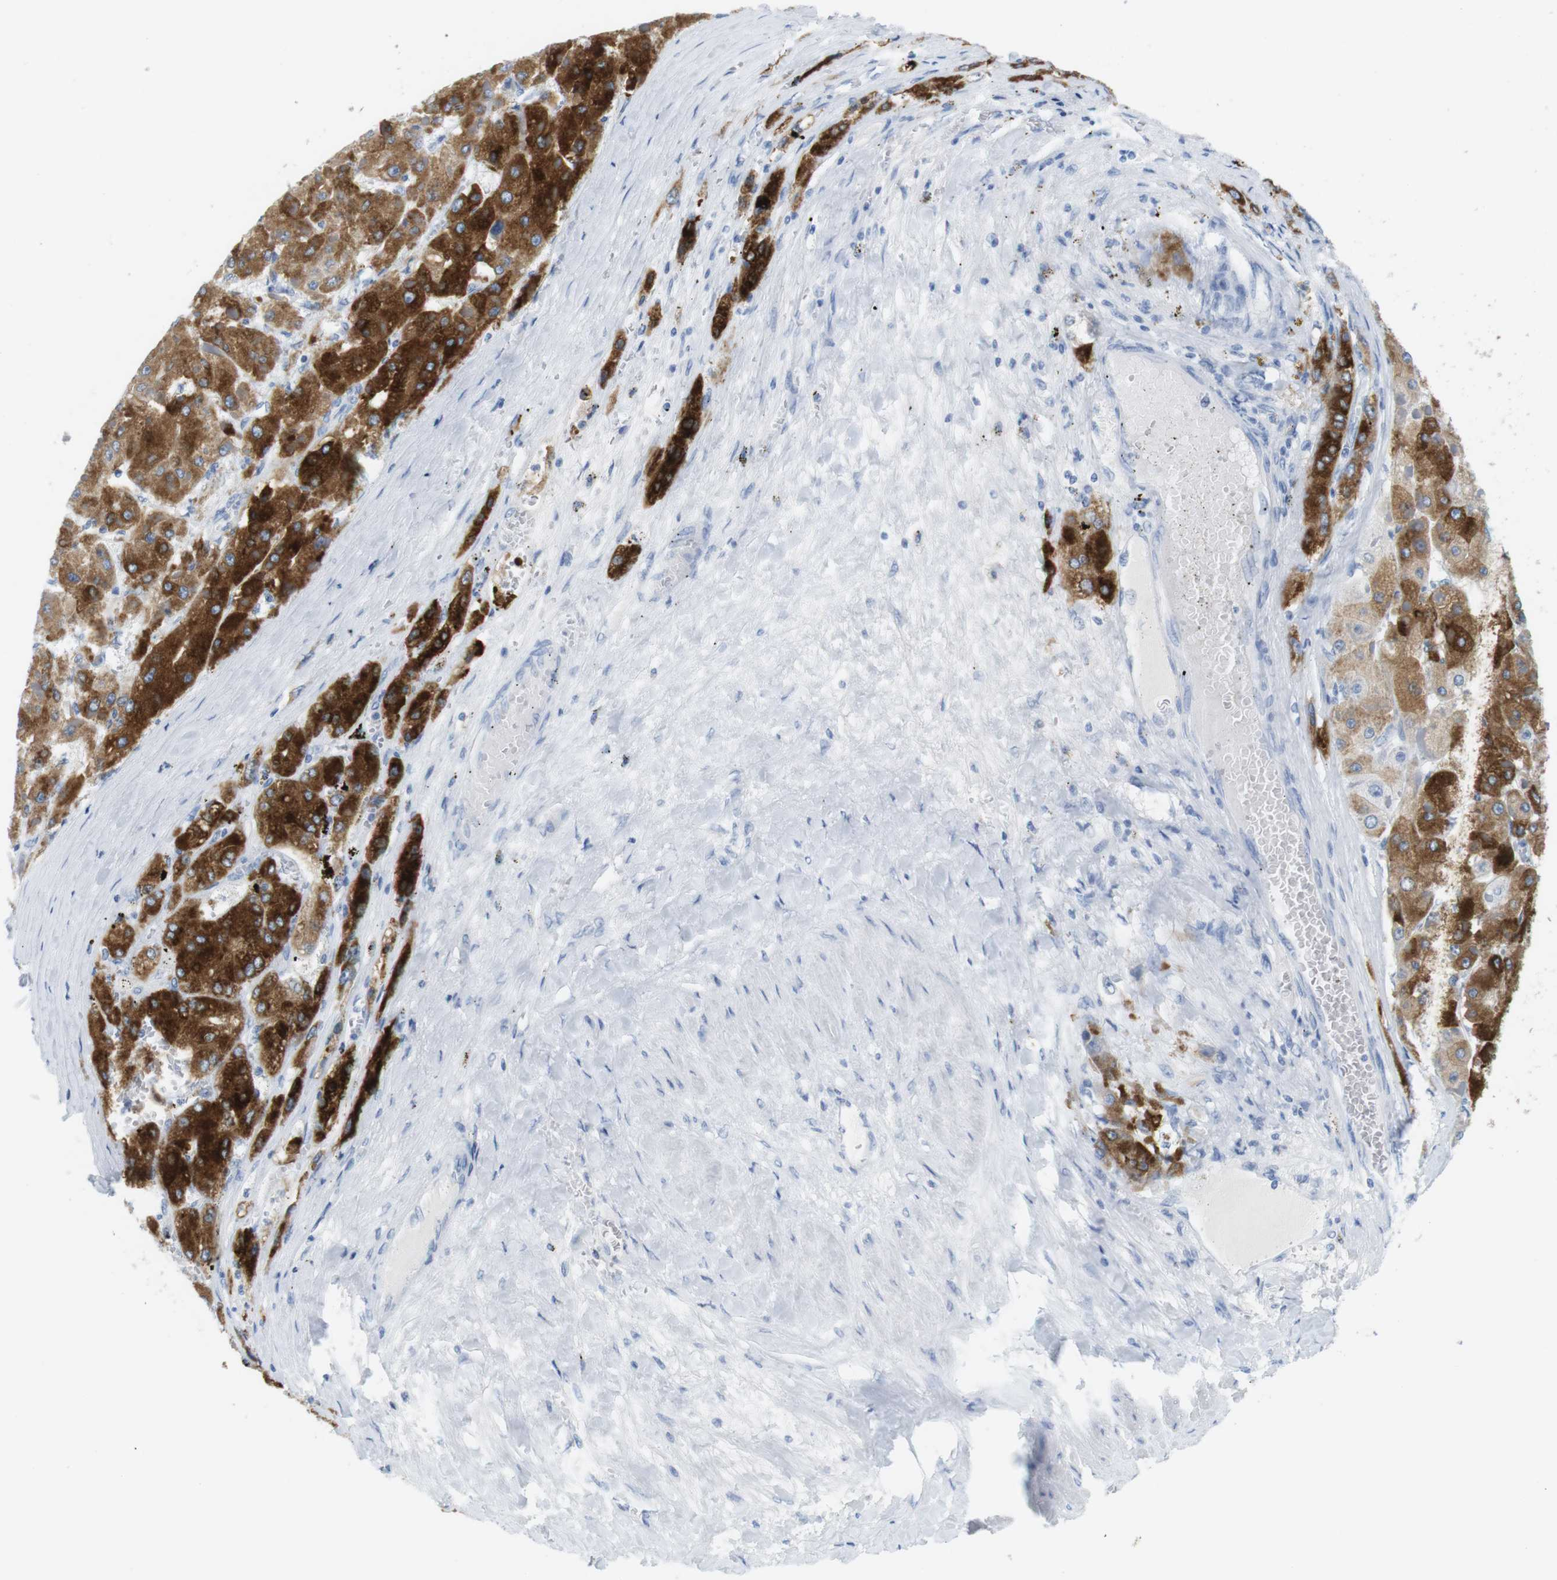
{"staining": {"intensity": "strong", "quantity": ">75%", "location": "cytoplasmic/membranous"}, "tissue": "liver cancer", "cell_type": "Tumor cells", "image_type": "cancer", "snomed": [{"axis": "morphology", "description": "Carcinoma, Hepatocellular, NOS"}, {"axis": "topography", "description": "Liver"}], "caption": "A photomicrograph showing strong cytoplasmic/membranous staining in about >75% of tumor cells in liver hepatocellular carcinoma, as visualized by brown immunohistochemical staining.", "gene": "CYP2C9", "patient": {"sex": "female", "age": 73}}